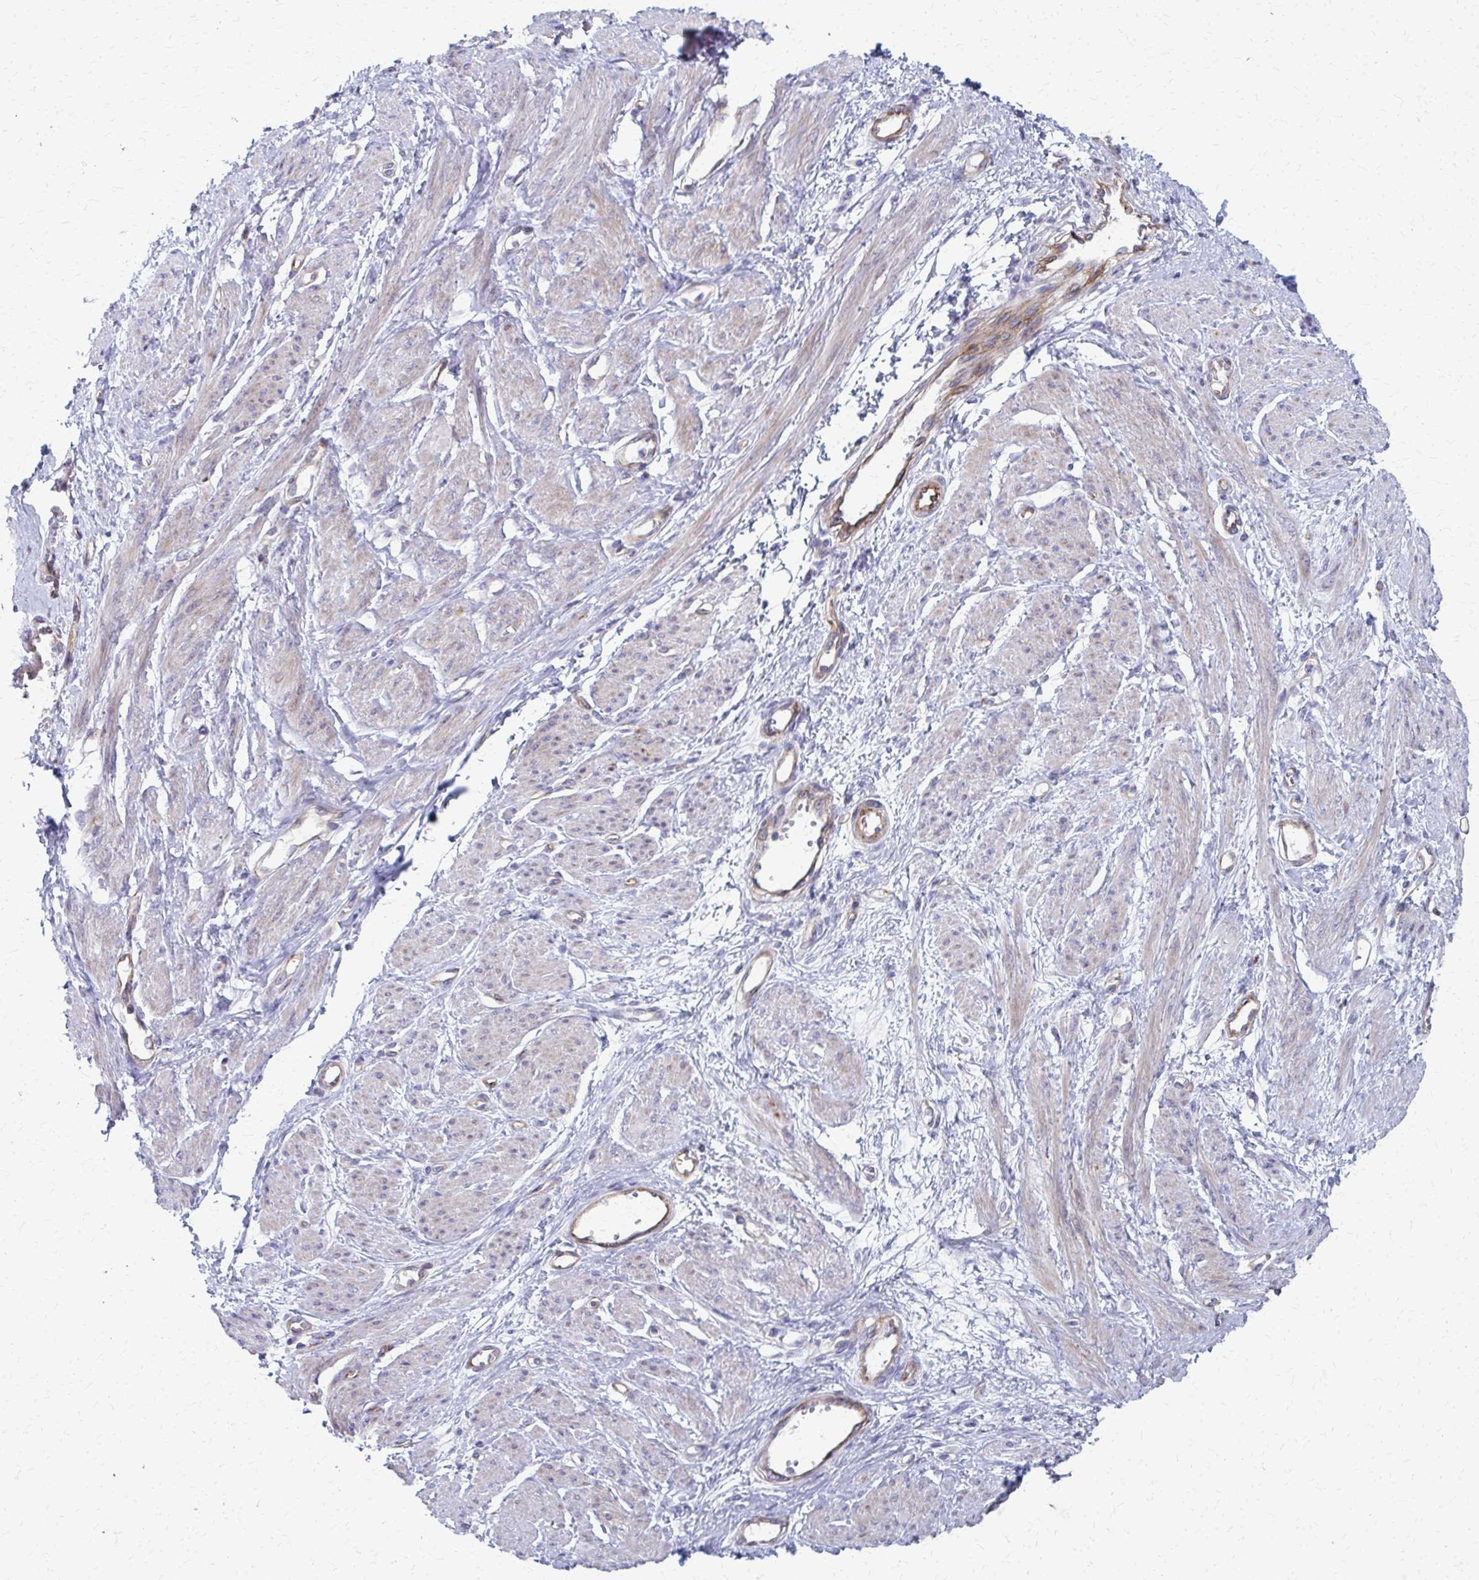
{"staining": {"intensity": "weak", "quantity": "<25%", "location": "cytoplasmic/membranous"}, "tissue": "smooth muscle", "cell_type": "Smooth muscle cells", "image_type": "normal", "snomed": [{"axis": "morphology", "description": "Normal tissue, NOS"}, {"axis": "topography", "description": "Smooth muscle"}, {"axis": "topography", "description": "Uterus"}], "caption": "Immunohistochemistry photomicrograph of normal smooth muscle: human smooth muscle stained with DAB (3,3'-diaminobenzidine) exhibits no significant protein staining in smooth muscle cells.", "gene": "FAHD1", "patient": {"sex": "female", "age": 39}}